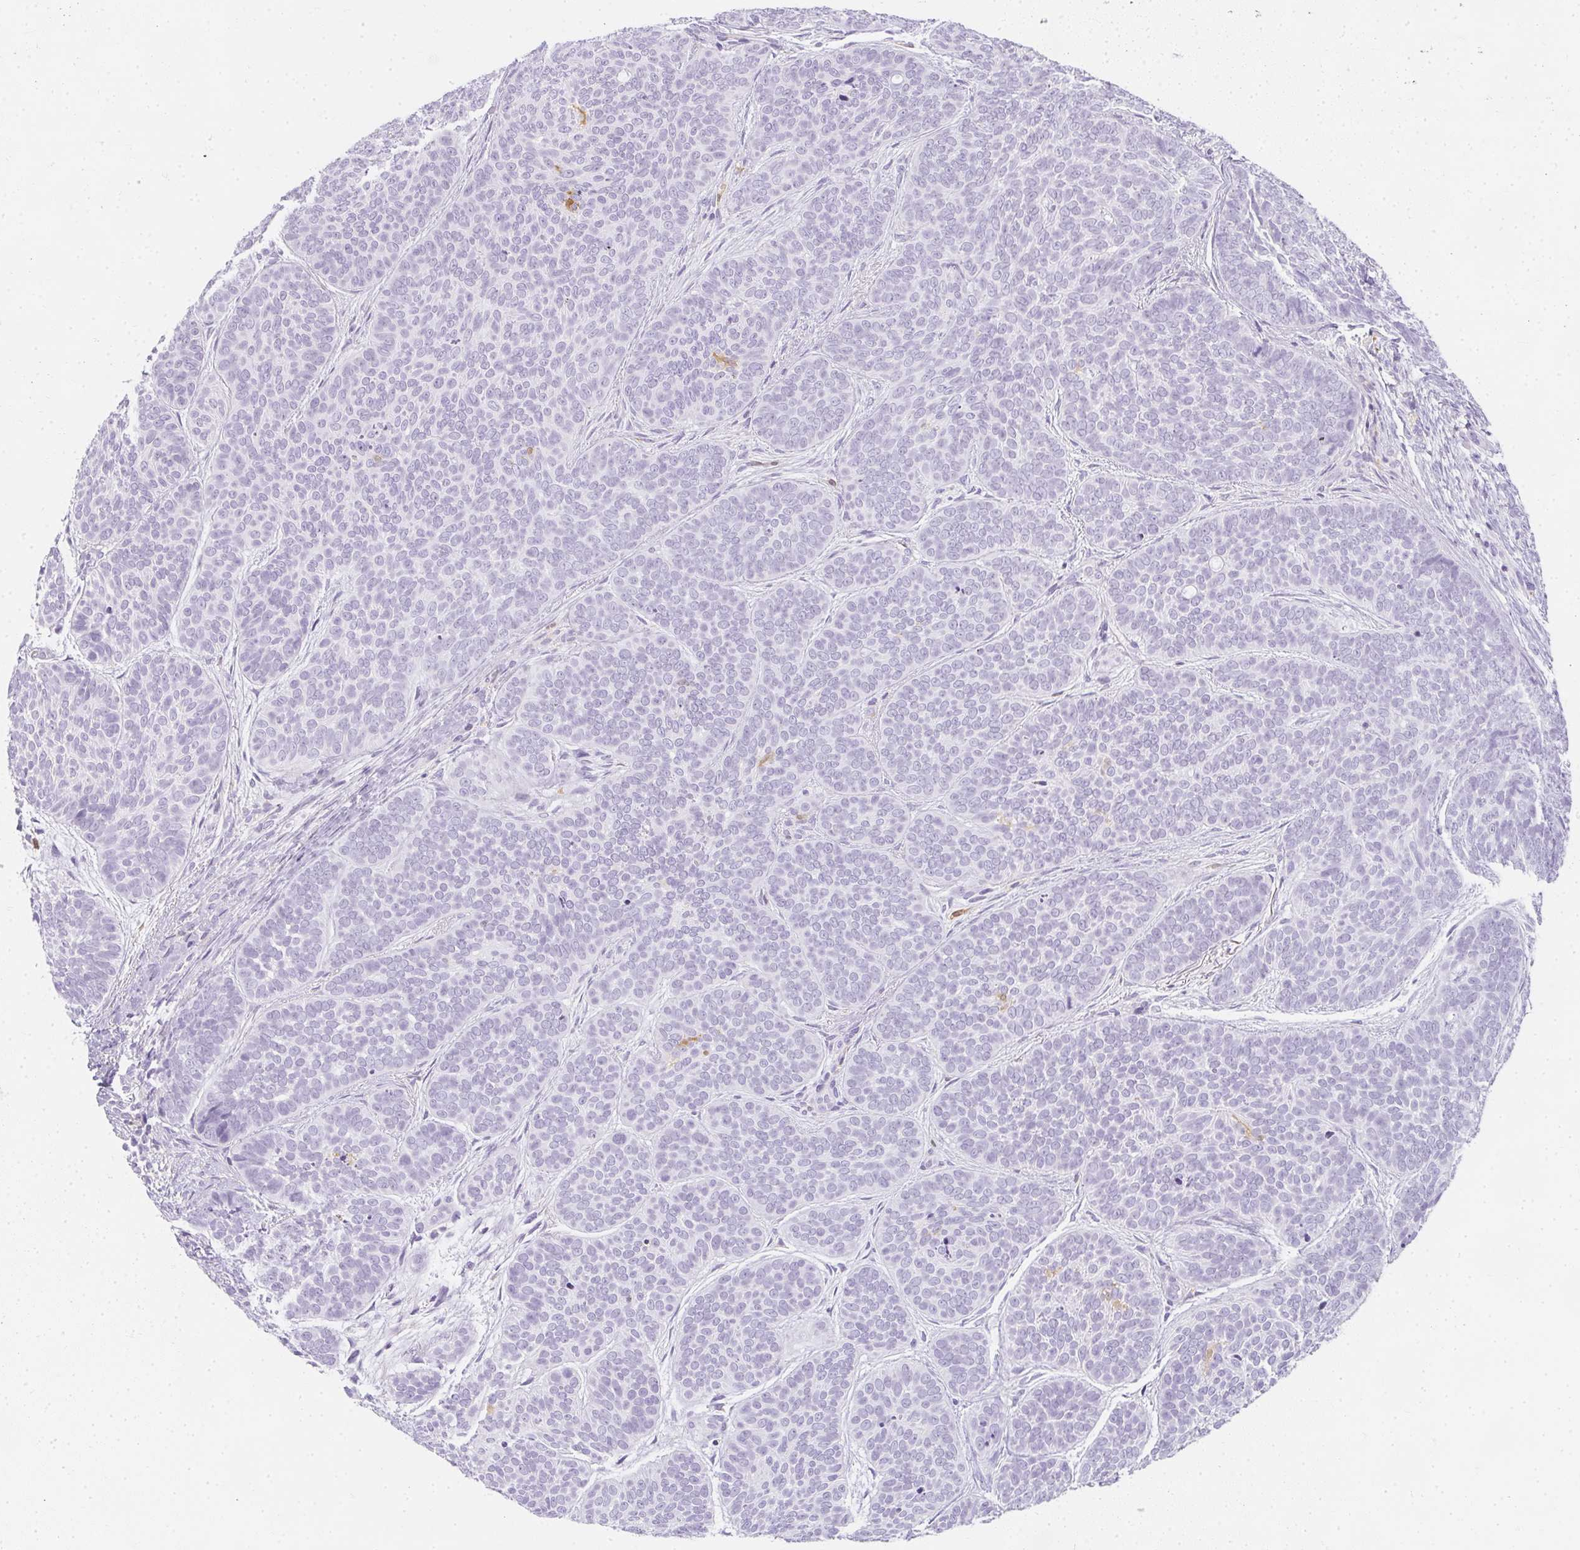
{"staining": {"intensity": "negative", "quantity": "none", "location": "none"}, "tissue": "skin cancer", "cell_type": "Tumor cells", "image_type": "cancer", "snomed": [{"axis": "morphology", "description": "Basal cell carcinoma"}, {"axis": "topography", "description": "Skin"}, {"axis": "topography", "description": "Skin of nose"}], "caption": "Protein analysis of skin basal cell carcinoma demonstrates no significant staining in tumor cells.", "gene": "HK3", "patient": {"sex": "female", "age": 81}}